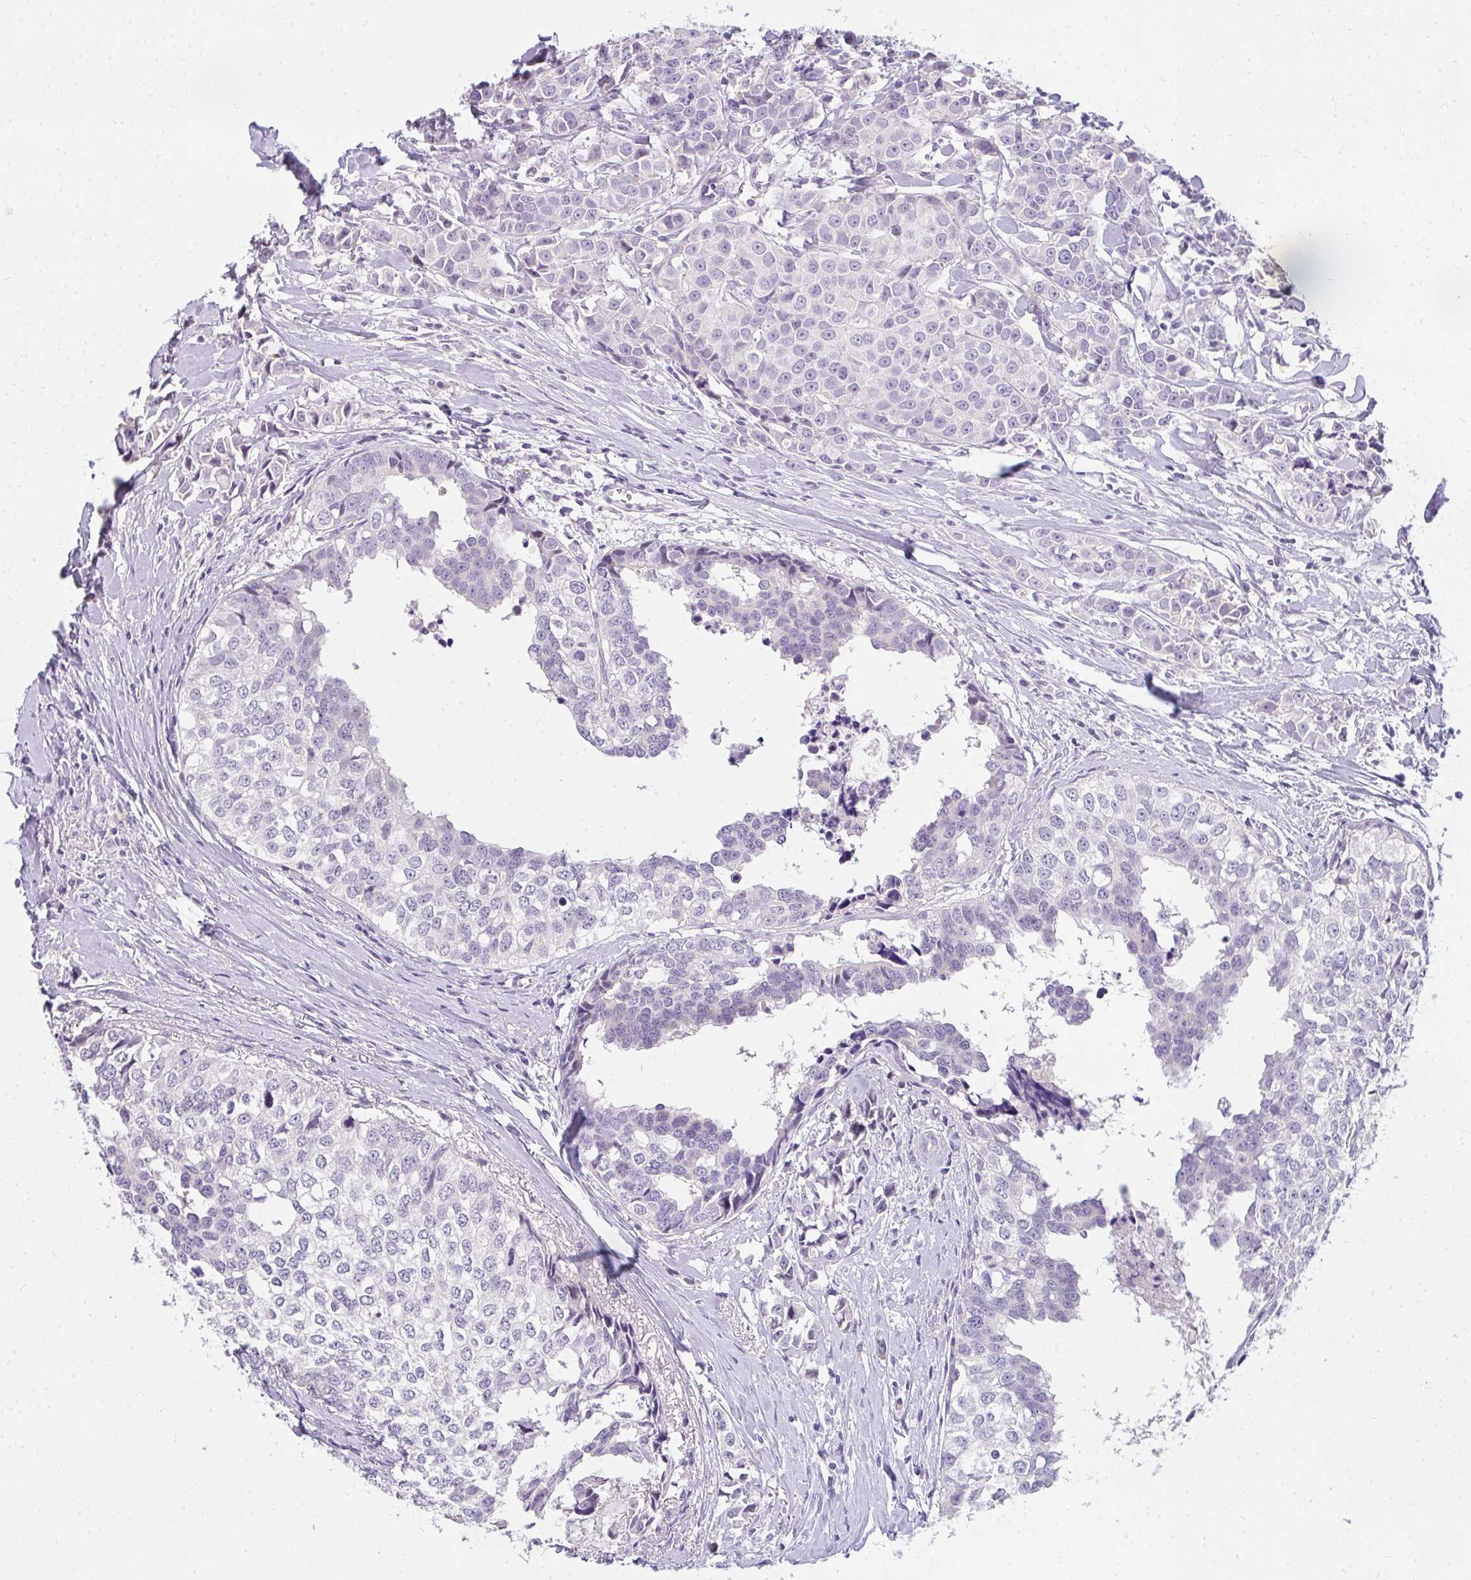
{"staining": {"intensity": "negative", "quantity": "none", "location": "none"}, "tissue": "breast cancer", "cell_type": "Tumor cells", "image_type": "cancer", "snomed": [{"axis": "morphology", "description": "Duct carcinoma"}, {"axis": "topography", "description": "Breast"}], "caption": "Immunohistochemistry (IHC) of breast infiltrating ductal carcinoma exhibits no positivity in tumor cells.", "gene": "PPP1R3G", "patient": {"sex": "female", "age": 80}}